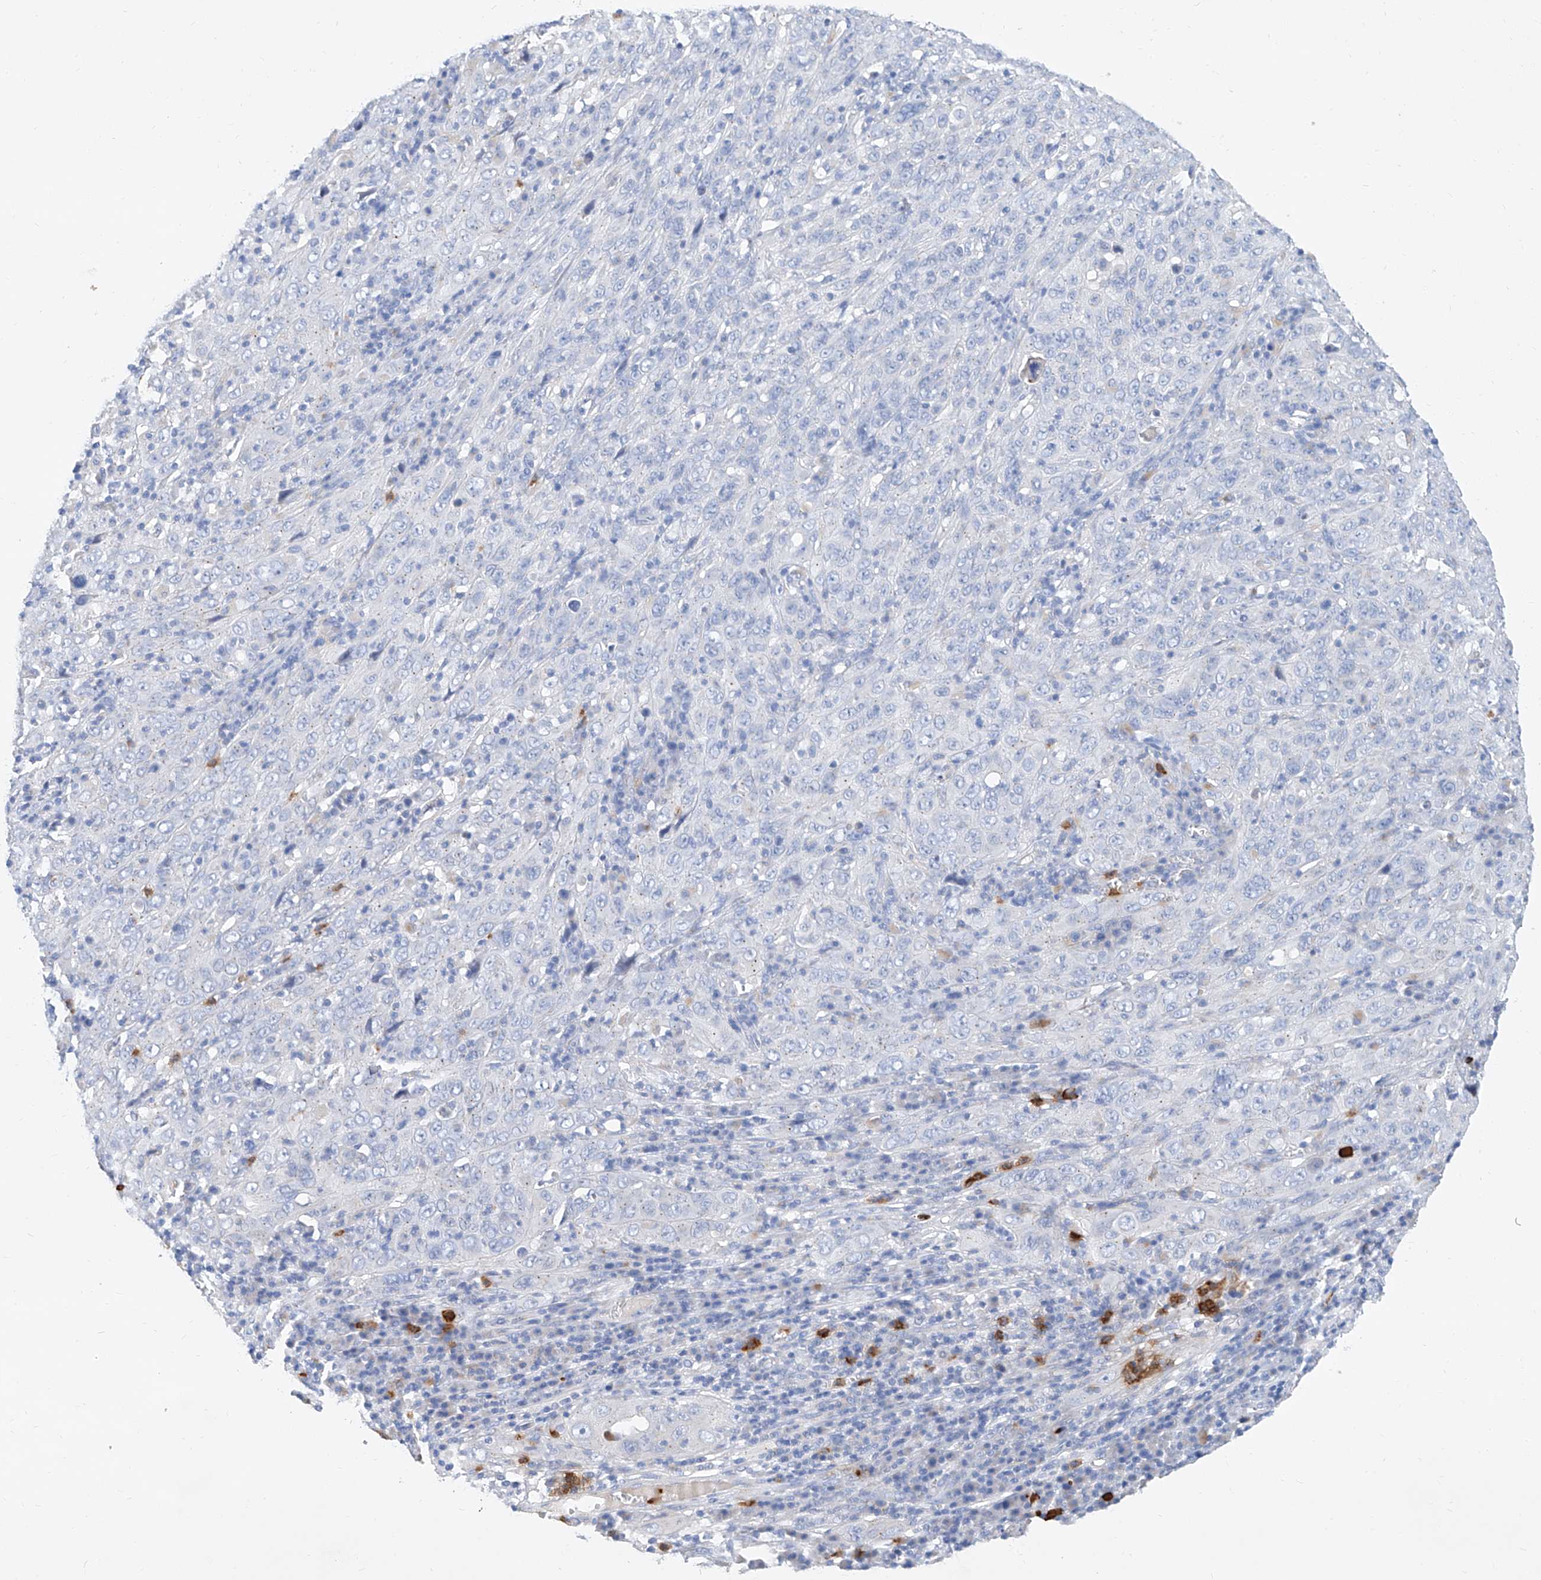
{"staining": {"intensity": "negative", "quantity": "none", "location": "none"}, "tissue": "cervical cancer", "cell_type": "Tumor cells", "image_type": "cancer", "snomed": [{"axis": "morphology", "description": "Squamous cell carcinoma, NOS"}, {"axis": "topography", "description": "Cervix"}], "caption": "An image of cervical squamous cell carcinoma stained for a protein shows no brown staining in tumor cells.", "gene": "SLC25A29", "patient": {"sex": "female", "age": 46}}